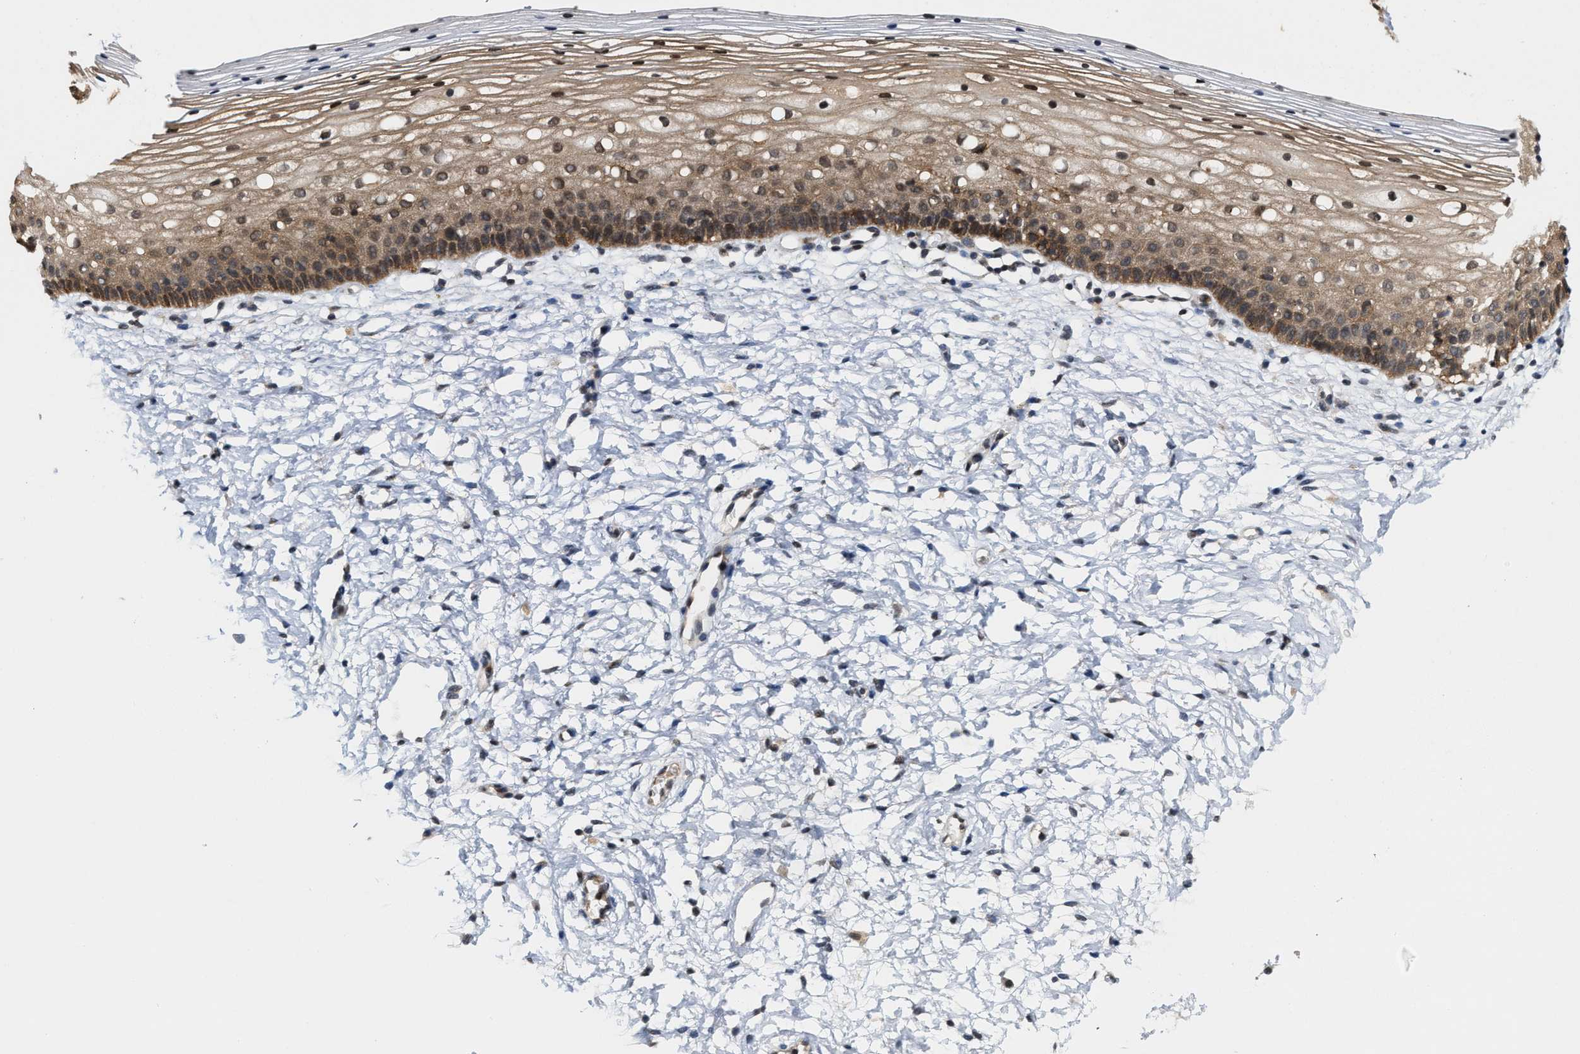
{"staining": {"intensity": "weak", "quantity": ">75%", "location": "nuclear"}, "tissue": "cervix", "cell_type": "Glandular cells", "image_type": "normal", "snomed": [{"axis": "morphology", "description": "Normal tissue, NOS"}, {"axis": "topography", "description": "Cervix"}], "caption": "The immunohistochemical stain highlights weak nuclear positivity in glandular cells of unremarkable cervix. The protein is shown in brown color, while the nuclei are stained blue.", "gene": "ANKRD6", "patient": {"sex": "female", "age": 72}}